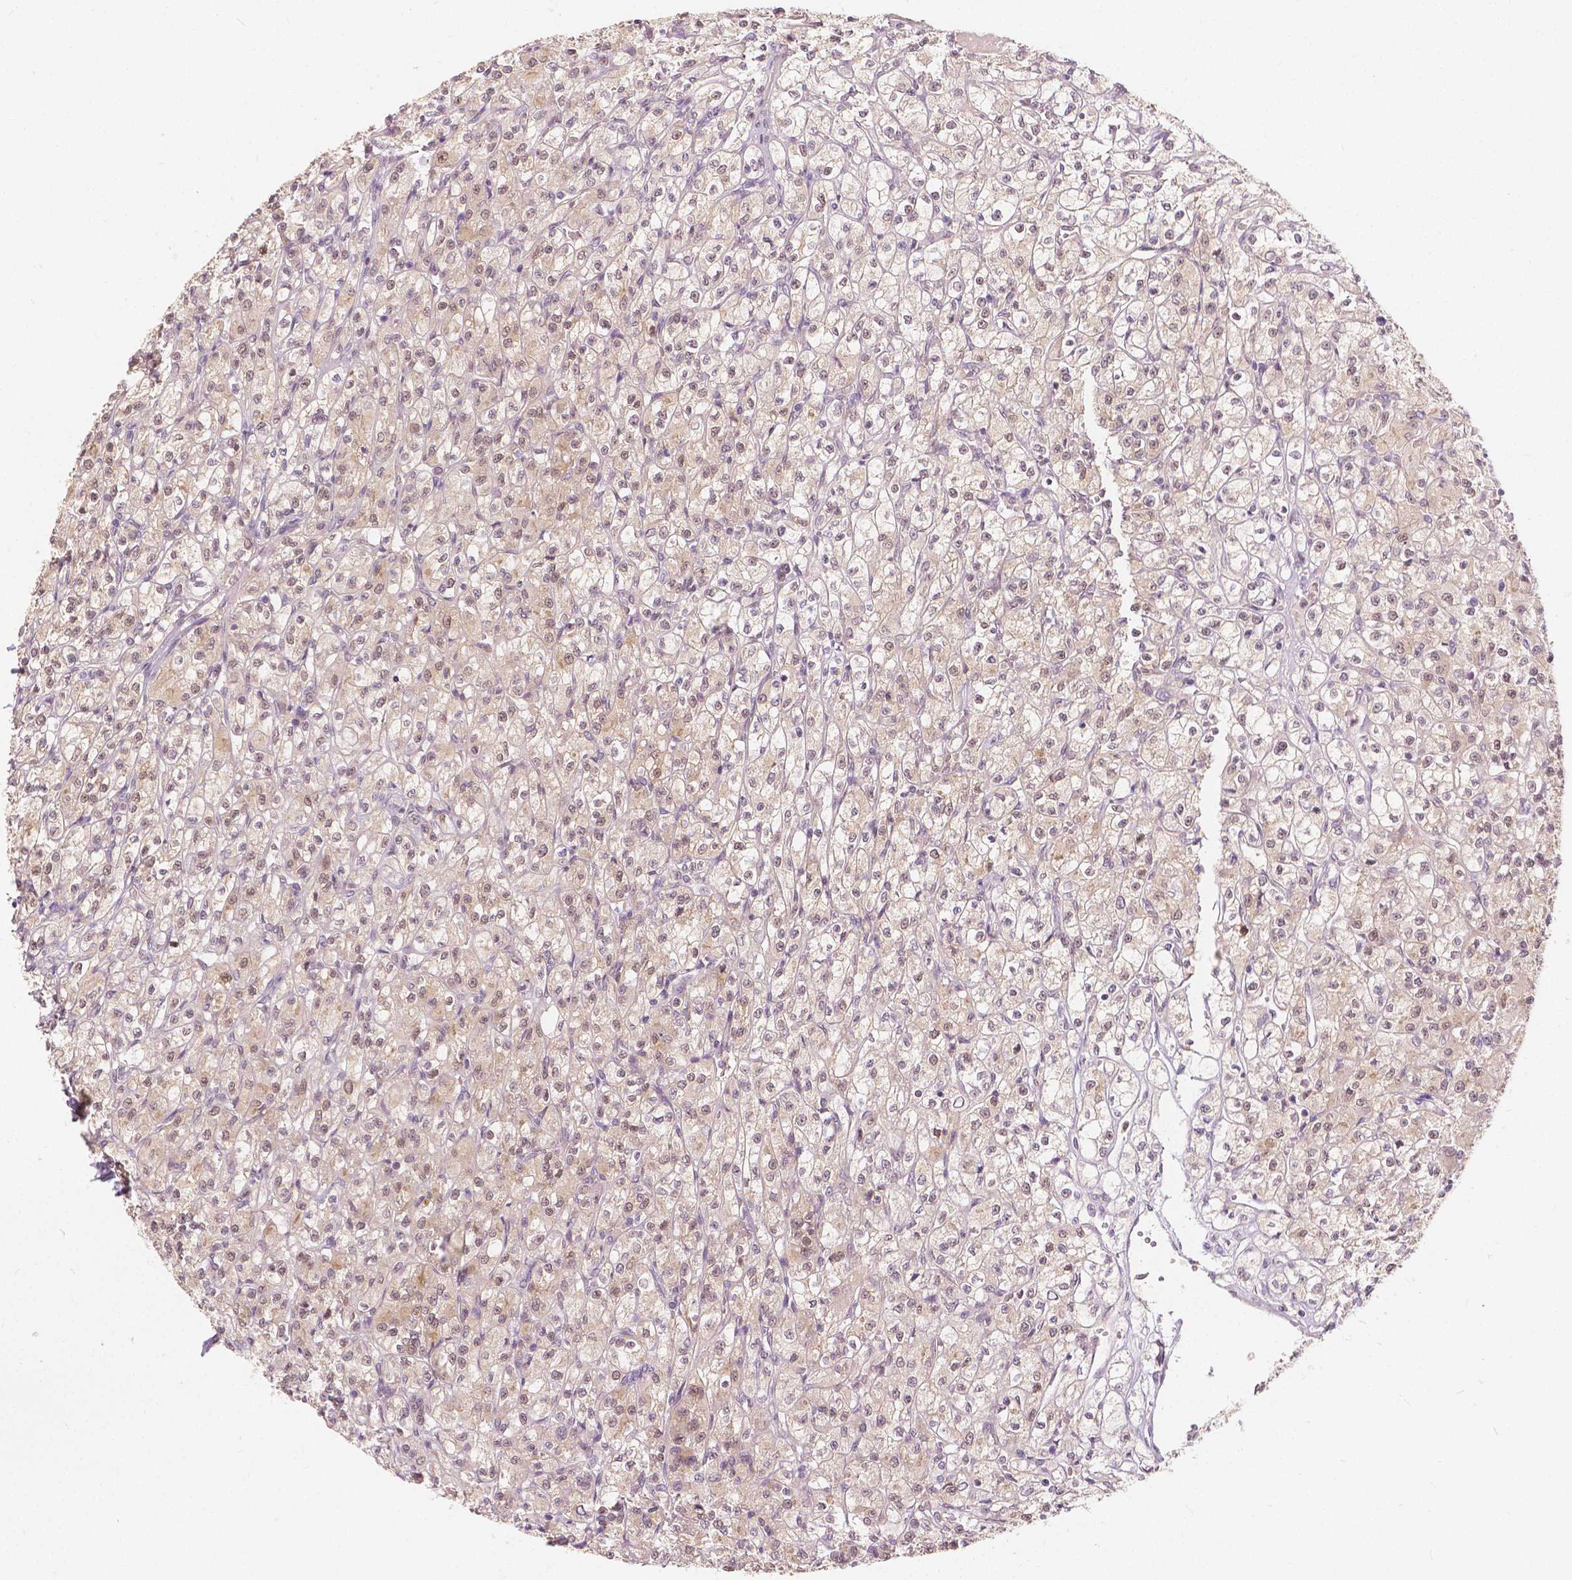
{"staining": {"intensity": "weak", "quantity": "<25%", "location": "cytoplasmic/membranous"}, "tissue": "renal cancer", "cell_type": "Tumor cells", "image_type": "cancer", "snomed": [{"axis": "morphology", "description": "Adenocarcinoma, NOS"}, {"axis": "topography", "description": "Kidney"}], "caption": "An image of human renal cancer (adenocarcinoma) is negative for staining in tumor cells.", "gene": "NAPRT", "patient": {"sex": "female", "age": 70}}